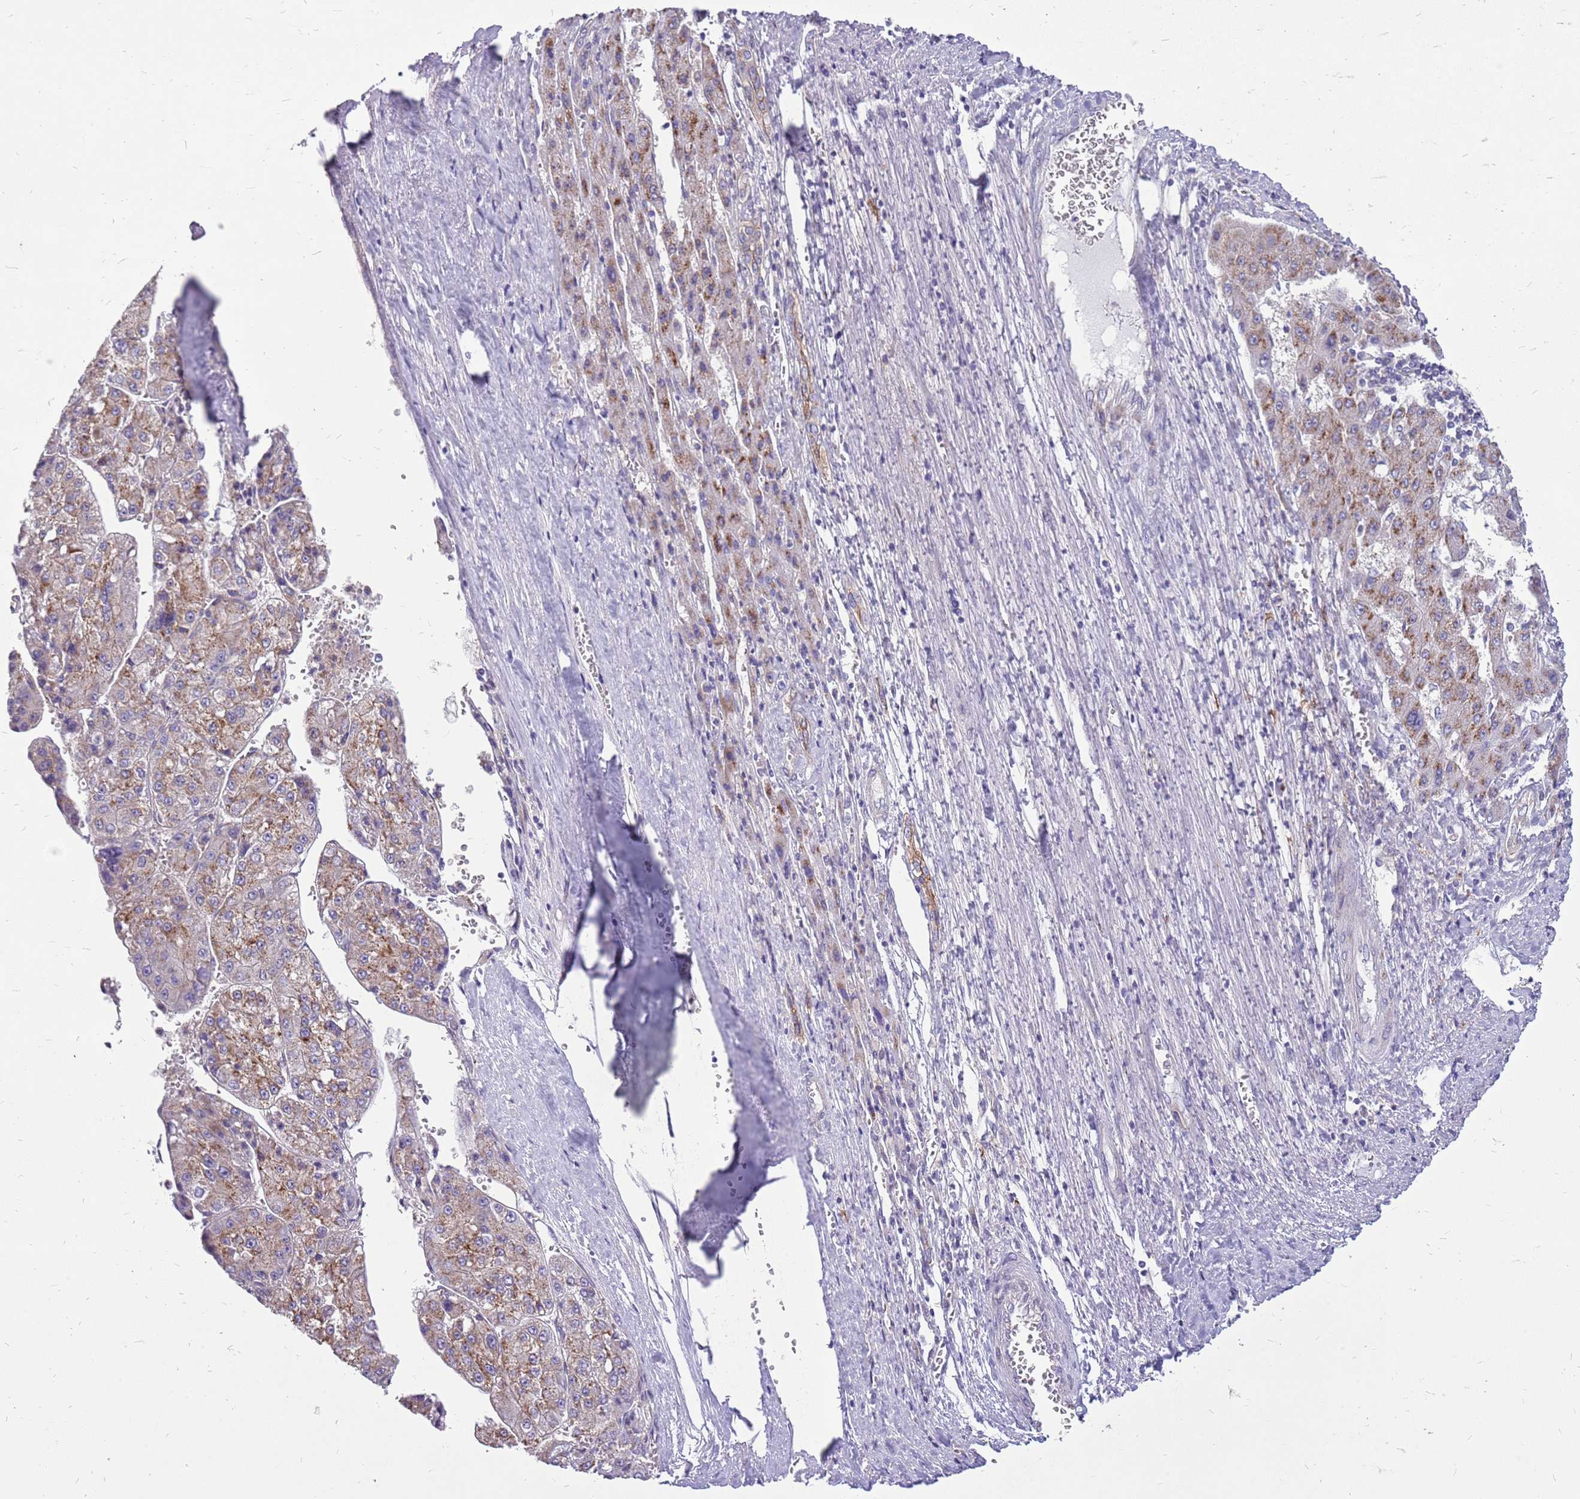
{"staining": {"intensity": "moderate", "quantity": "25%-75%", "location": "cytoplasmic/membranous"}, "tissue": "liver cancer", "cell_type": "Tumor cells", "image_type": "cancer", "snomed": [{"axis": "morphology", "description": "Carcinoma, Hepatocellular, NOS"}, {"axis": "topography", "description": "Liver"}], "caption": "Approximately 25%-75% of tumor cells in liver cancer exhibit moderate cytoplasmic/membranous protein positivity as visualized by brown immunohistochemical staining.", "gene": "WDR90", "patient": {"sex": "female", "age": 73}}